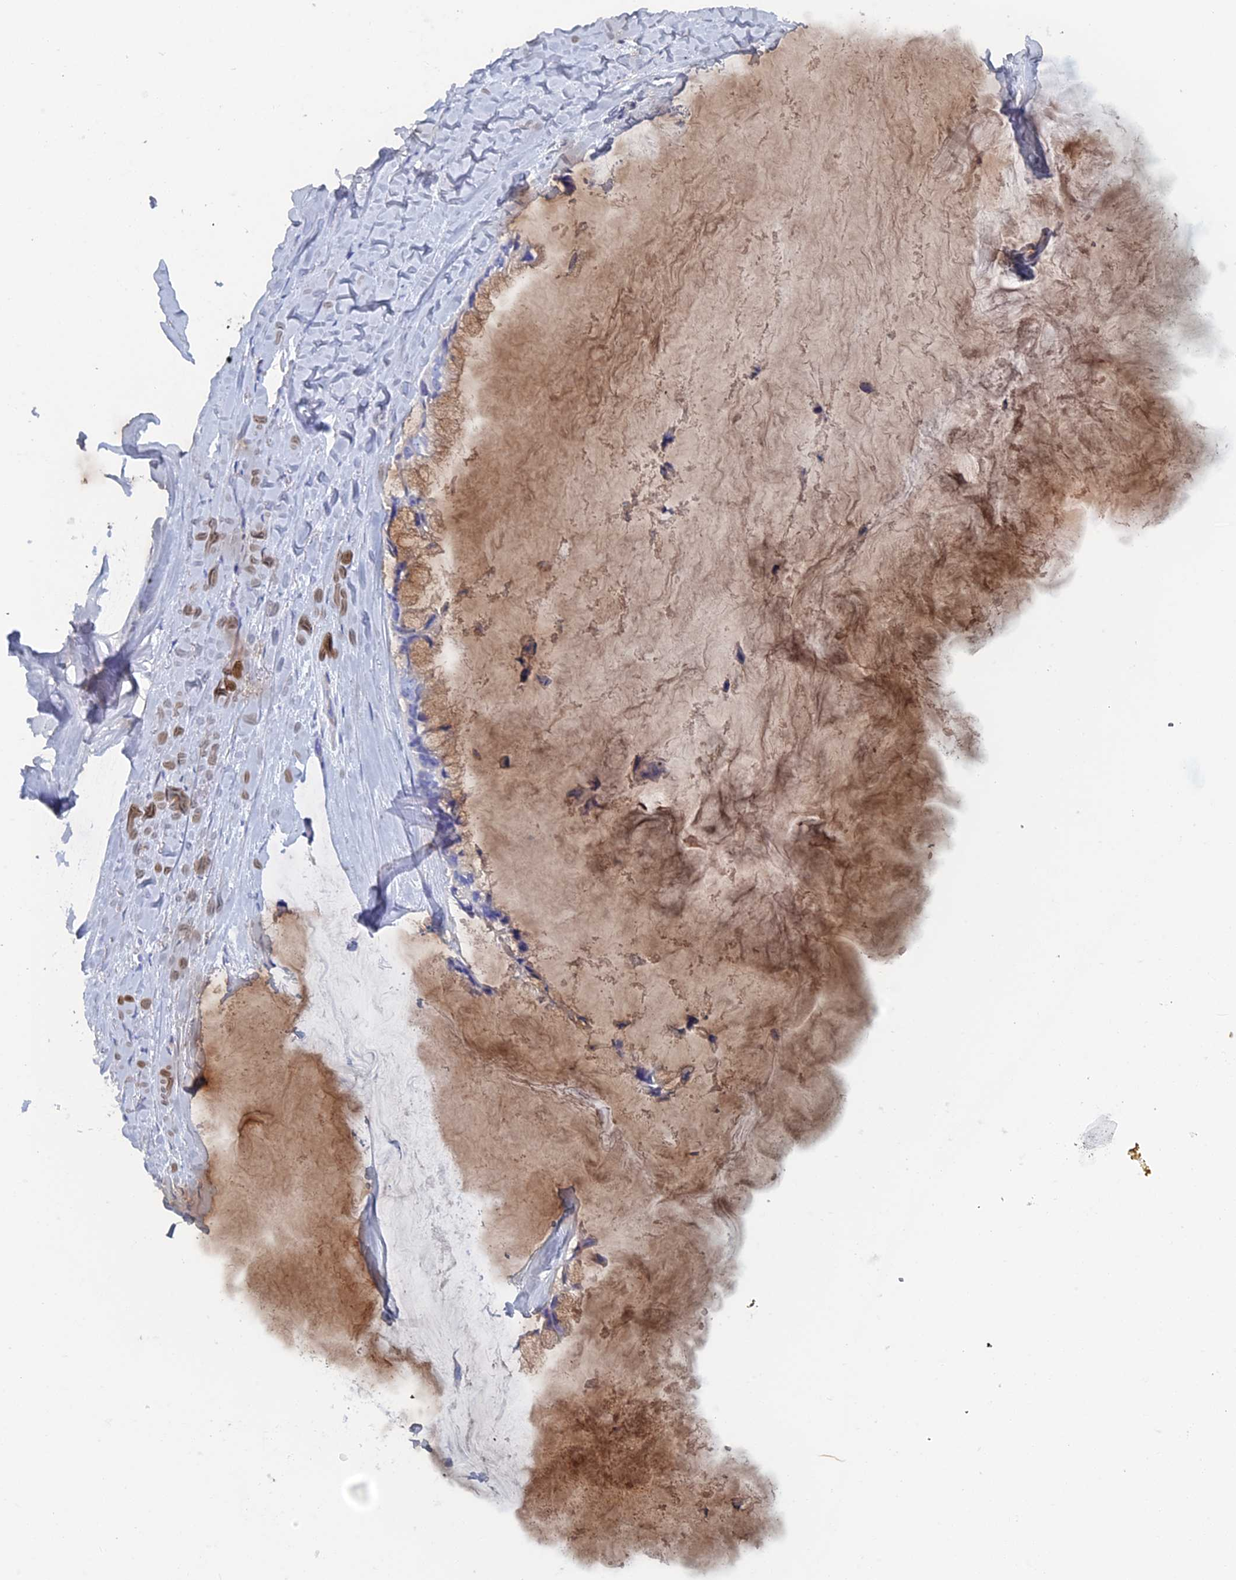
{"staining": {"intensity": "weak", "quantity": "25%-75%", "location": "cytoplasmic/membranous"}, "tissue": "ovarian cancer", "cell_type": "Tumor cells", "image_type": "cancer", "snomed": [{"axis": "morphology", "description": "Cystadenocarcinoma, mucinous, NOS"}, {"axis": "topography", "description": "Ovary"}], "caption": "Ovarian mucinous cystadenocarcinoma stained for a protein reveals weak cytoplasmic/membranous positivity in tumor cells. (brown staining indicates protein expression, while blue staining denotes nuclei).", "gene": "COG7", "patient": {"sex": "female", "age": 39}}